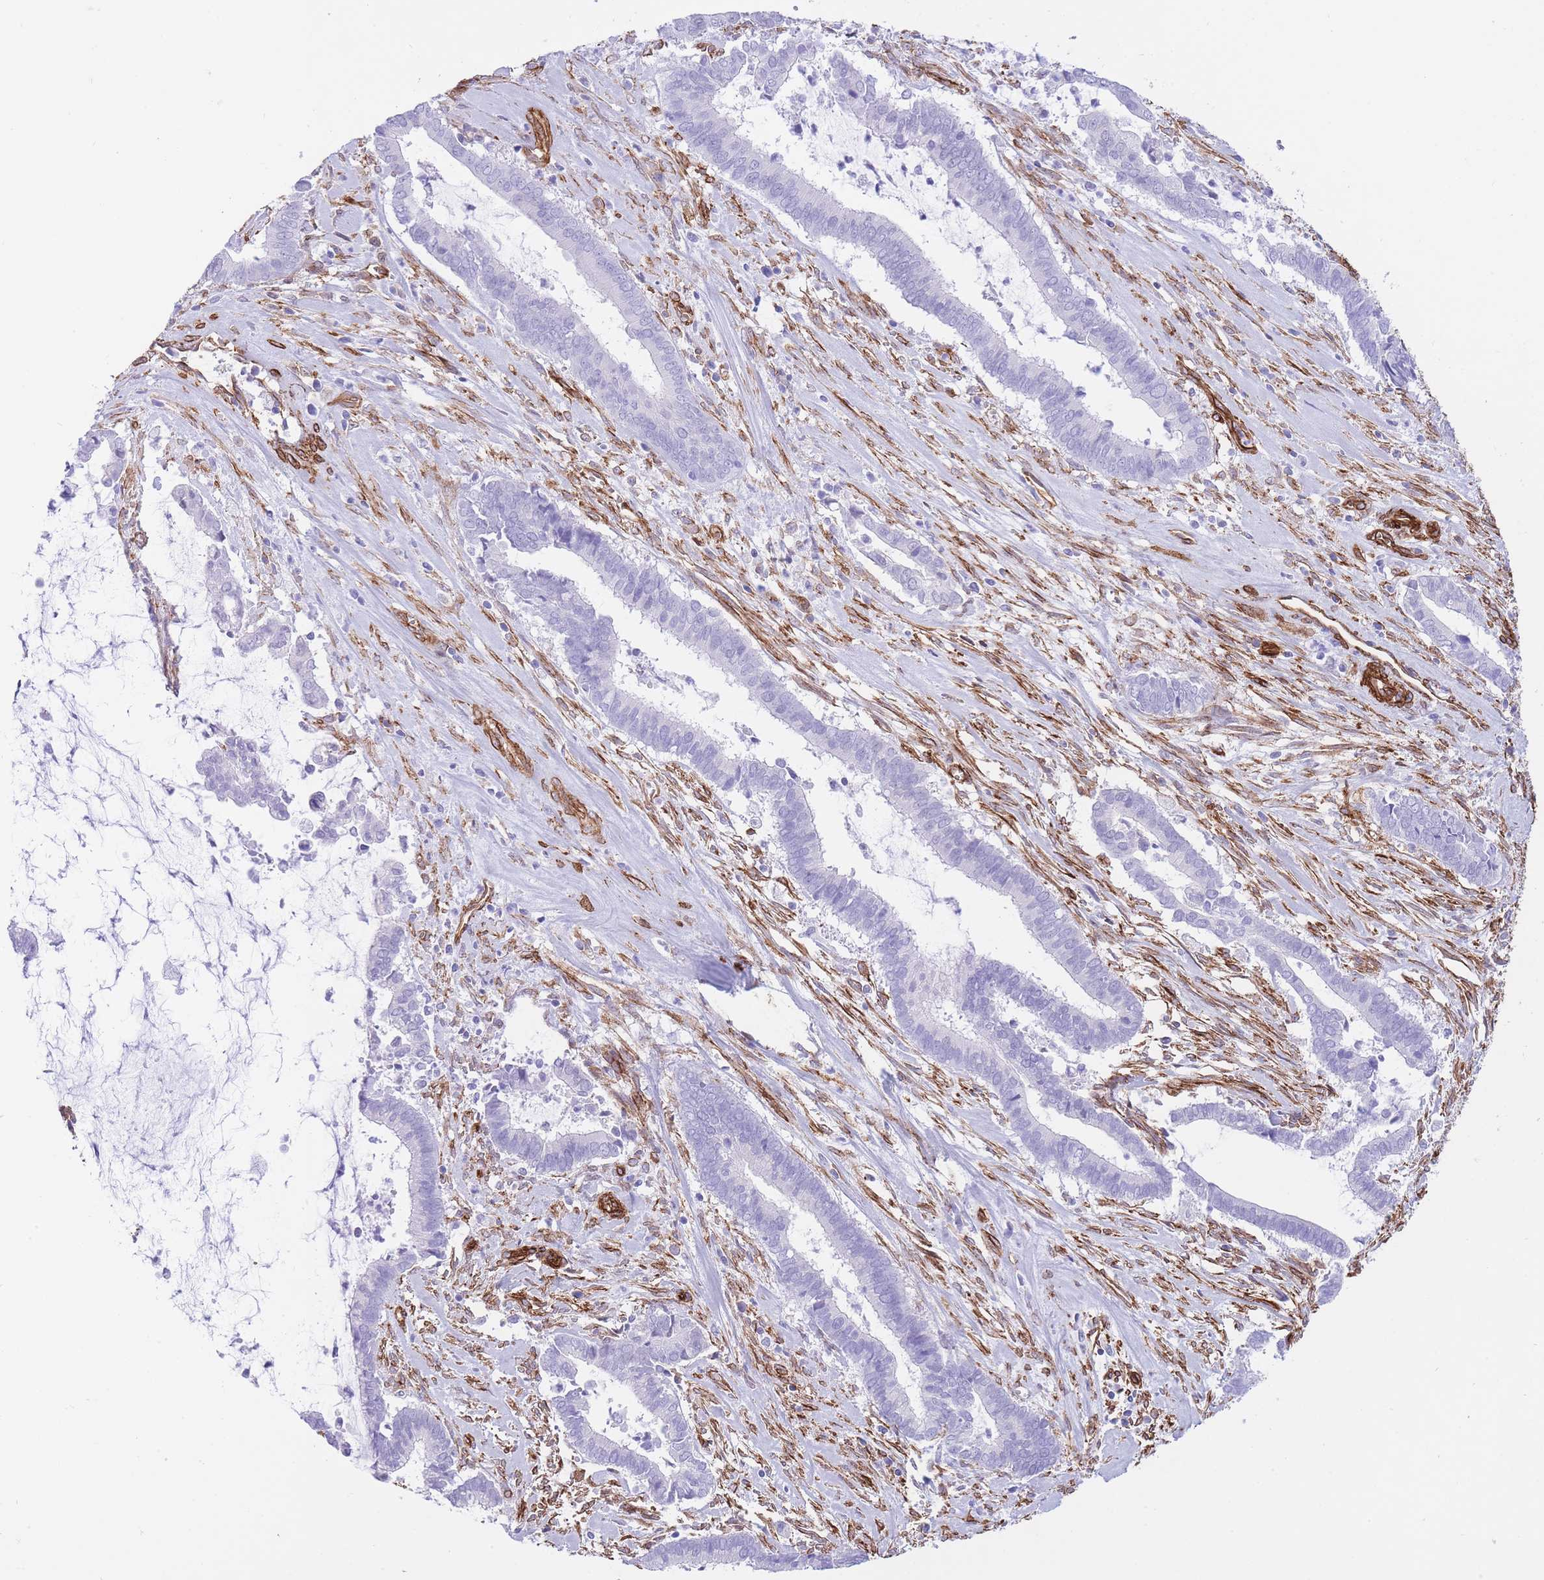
{"staining": {"intensity": "negative", "quantity": "none", "location": "none"}, "tissue": "cervical cancer", "cell_type": "Tumor cells", "image_type": "cancer", "snomed": [{"axis": "morphology", "description": "Adenocarcinoma, NOS"}, {"axis": "topography", "description": "Cervix"}], "caption": "IHC of human cervical cancer (adenocarcinoma) exhibits no expression in tumor cells. Brightfield microscopy of IHC stained with DAB (brown) and hematoxylin (blue), captured at high magnification.", "gene": "CAVIN1", "patient": {"sex": "female", "age": 44}}